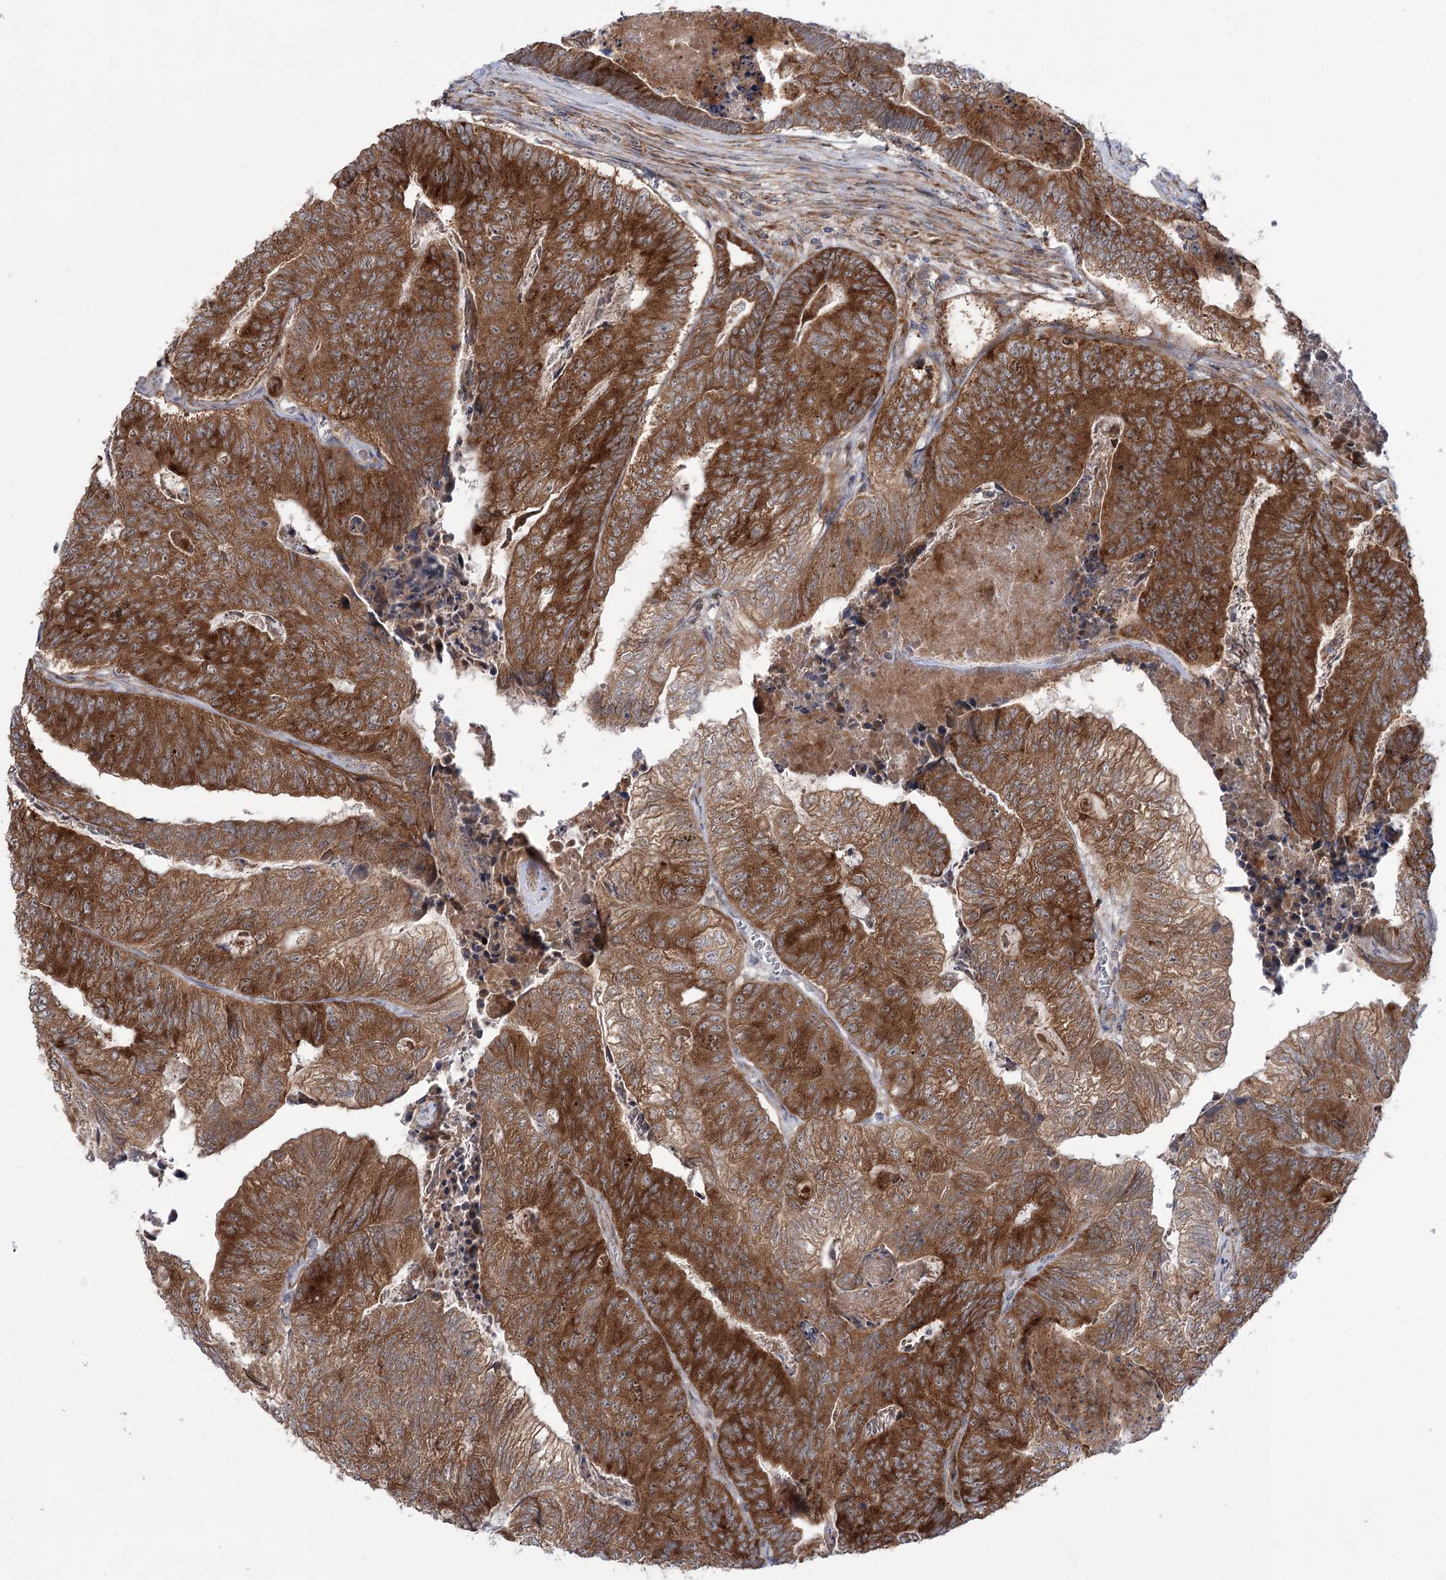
{"staining": {"intensity": "strong", "quantity": ">75%", "location": "cytoplasmic/membranous"}, "tissue": "colorectal cancer", "cell_type": "Tumor cells", "image_type": "cancer", "snomed": [{"axis": "morphology", "description": "Adenocarcinoma, NOS"}, {"axis": "topography", "description": "Colon"}], "caption": "Immunohistochemical staining of human colorectal cancer (adenocarcinoma) reveals high levels of strong cytoplasmic/membranous staining in approximately >75% of tumor cells.", "gene": "VWA2", "patient": {"sex": "female", "age": 67}}